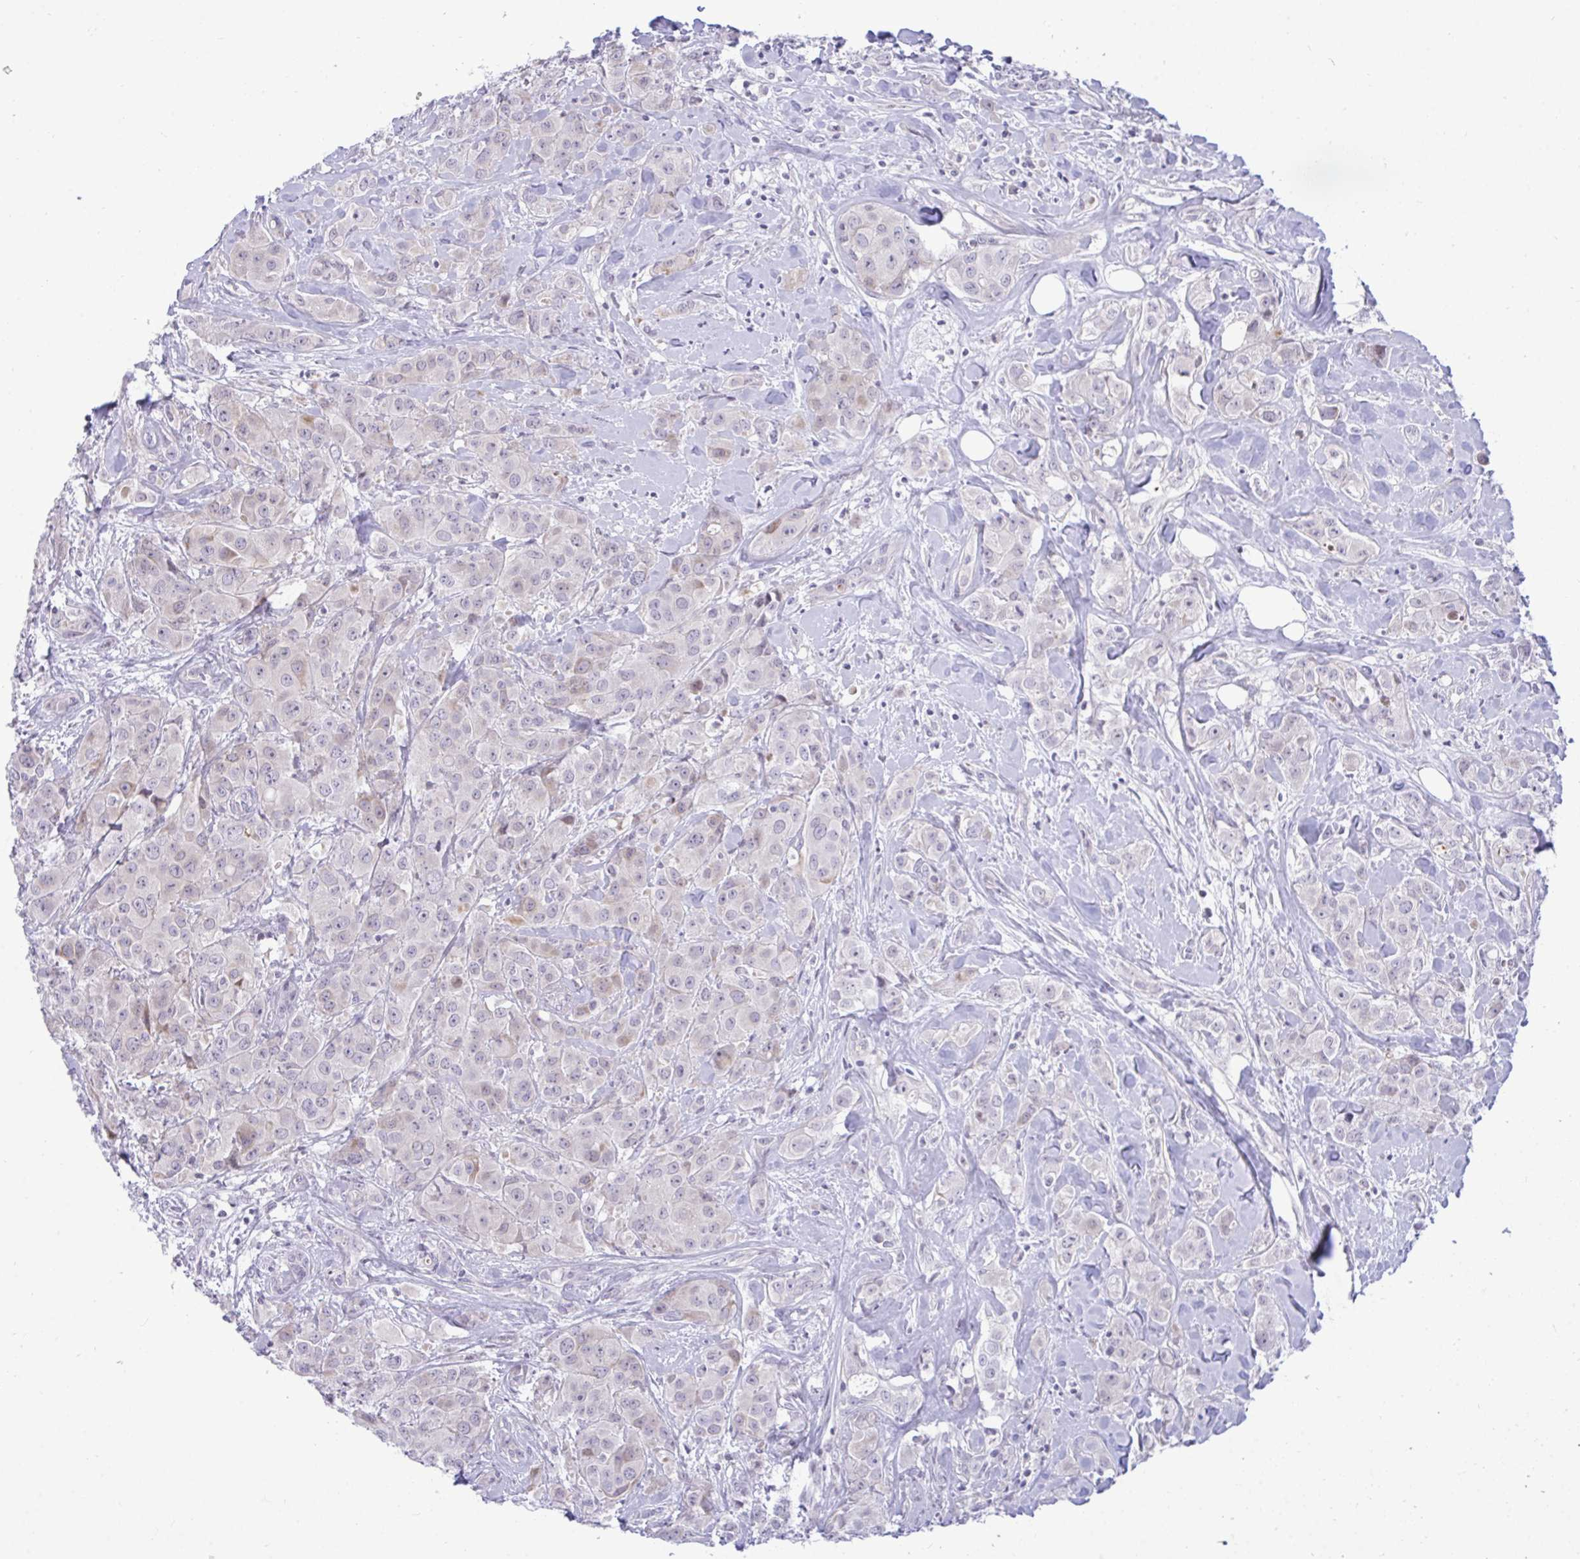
{"staining": {"intensity": "weak", "quantity": "<25%", "location": "cytoplasmic/membranous"}, "tissue": "breast cancer", "cell_type": "Tumor cells", "image_type": "cancer", "snomed": [{"axis": "morphology", "description": "Normal tissue, NOS"}, {"axis": "morphology", "description": "Duct carcinoma"}, {"axis": "topography", "description": "Breast"}], "caption": "Breast cancer (invasive ductal carcinoma) was stained to show a protein in brown. There is no significant positivity in tumor cells. (DAB (3,3'-diaminobenzidine) immunohistochemistry (IHC) with hematoxylin counter stain).", "gene": "EPOP", "patient": {"sex": "female", "age": 43}}